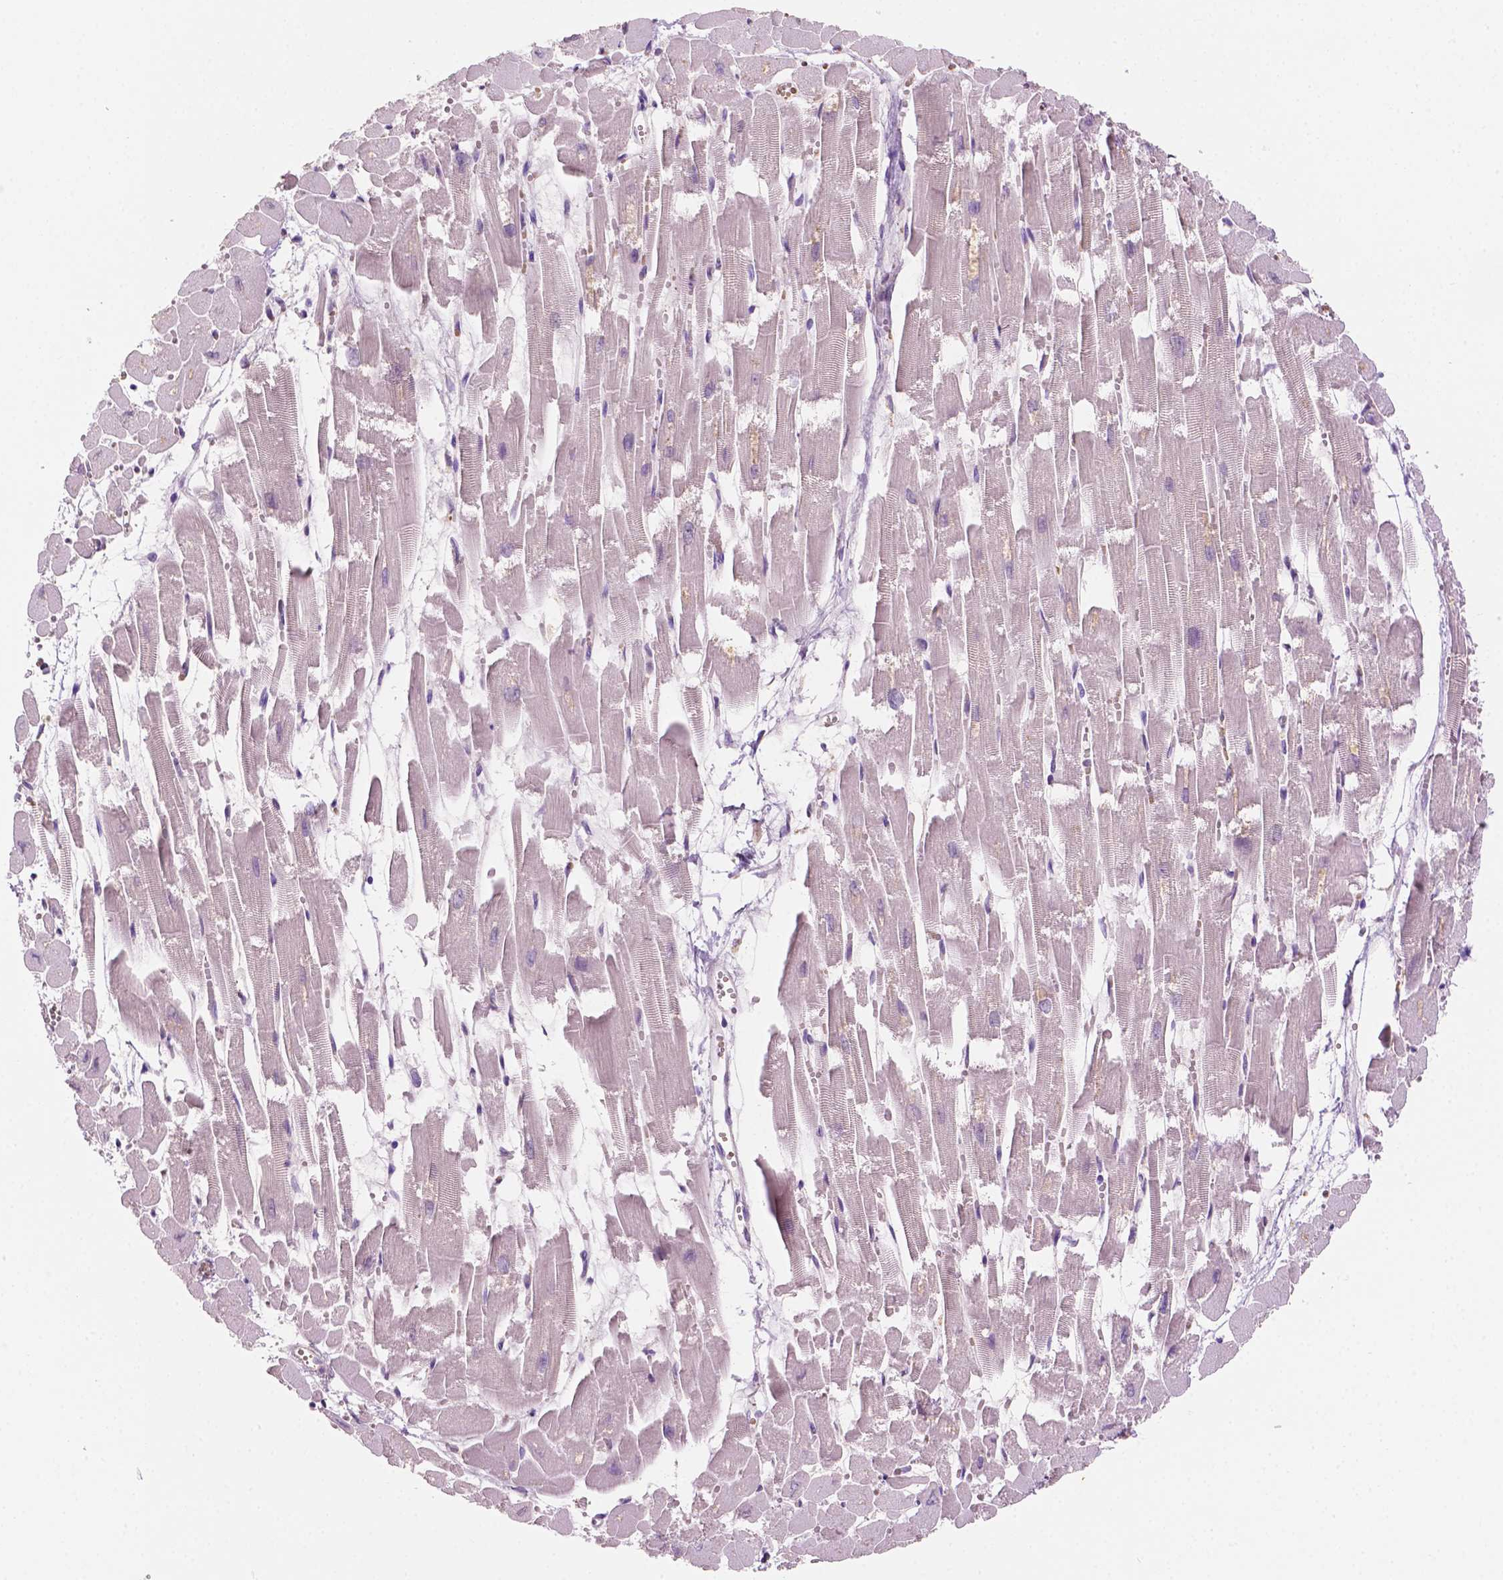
{"staining": {"intensity": "weak", "quantity": "<25%", "location": "nuclear"}, "tissue": "heart muscle", "cell_type": "Cardiomyocytes", "image_type": "normal", "snomed": [{"axis": "morphology", "description": "Normal tissue, NOS"}, {"axis": "topography", "description": "Heart"}], "caption": "Image shows no significant protein staining in cardiomyocytes of normal heart muscle.", "gene": "SHLD3", "patient": {"sex": "female", "age": 52}}